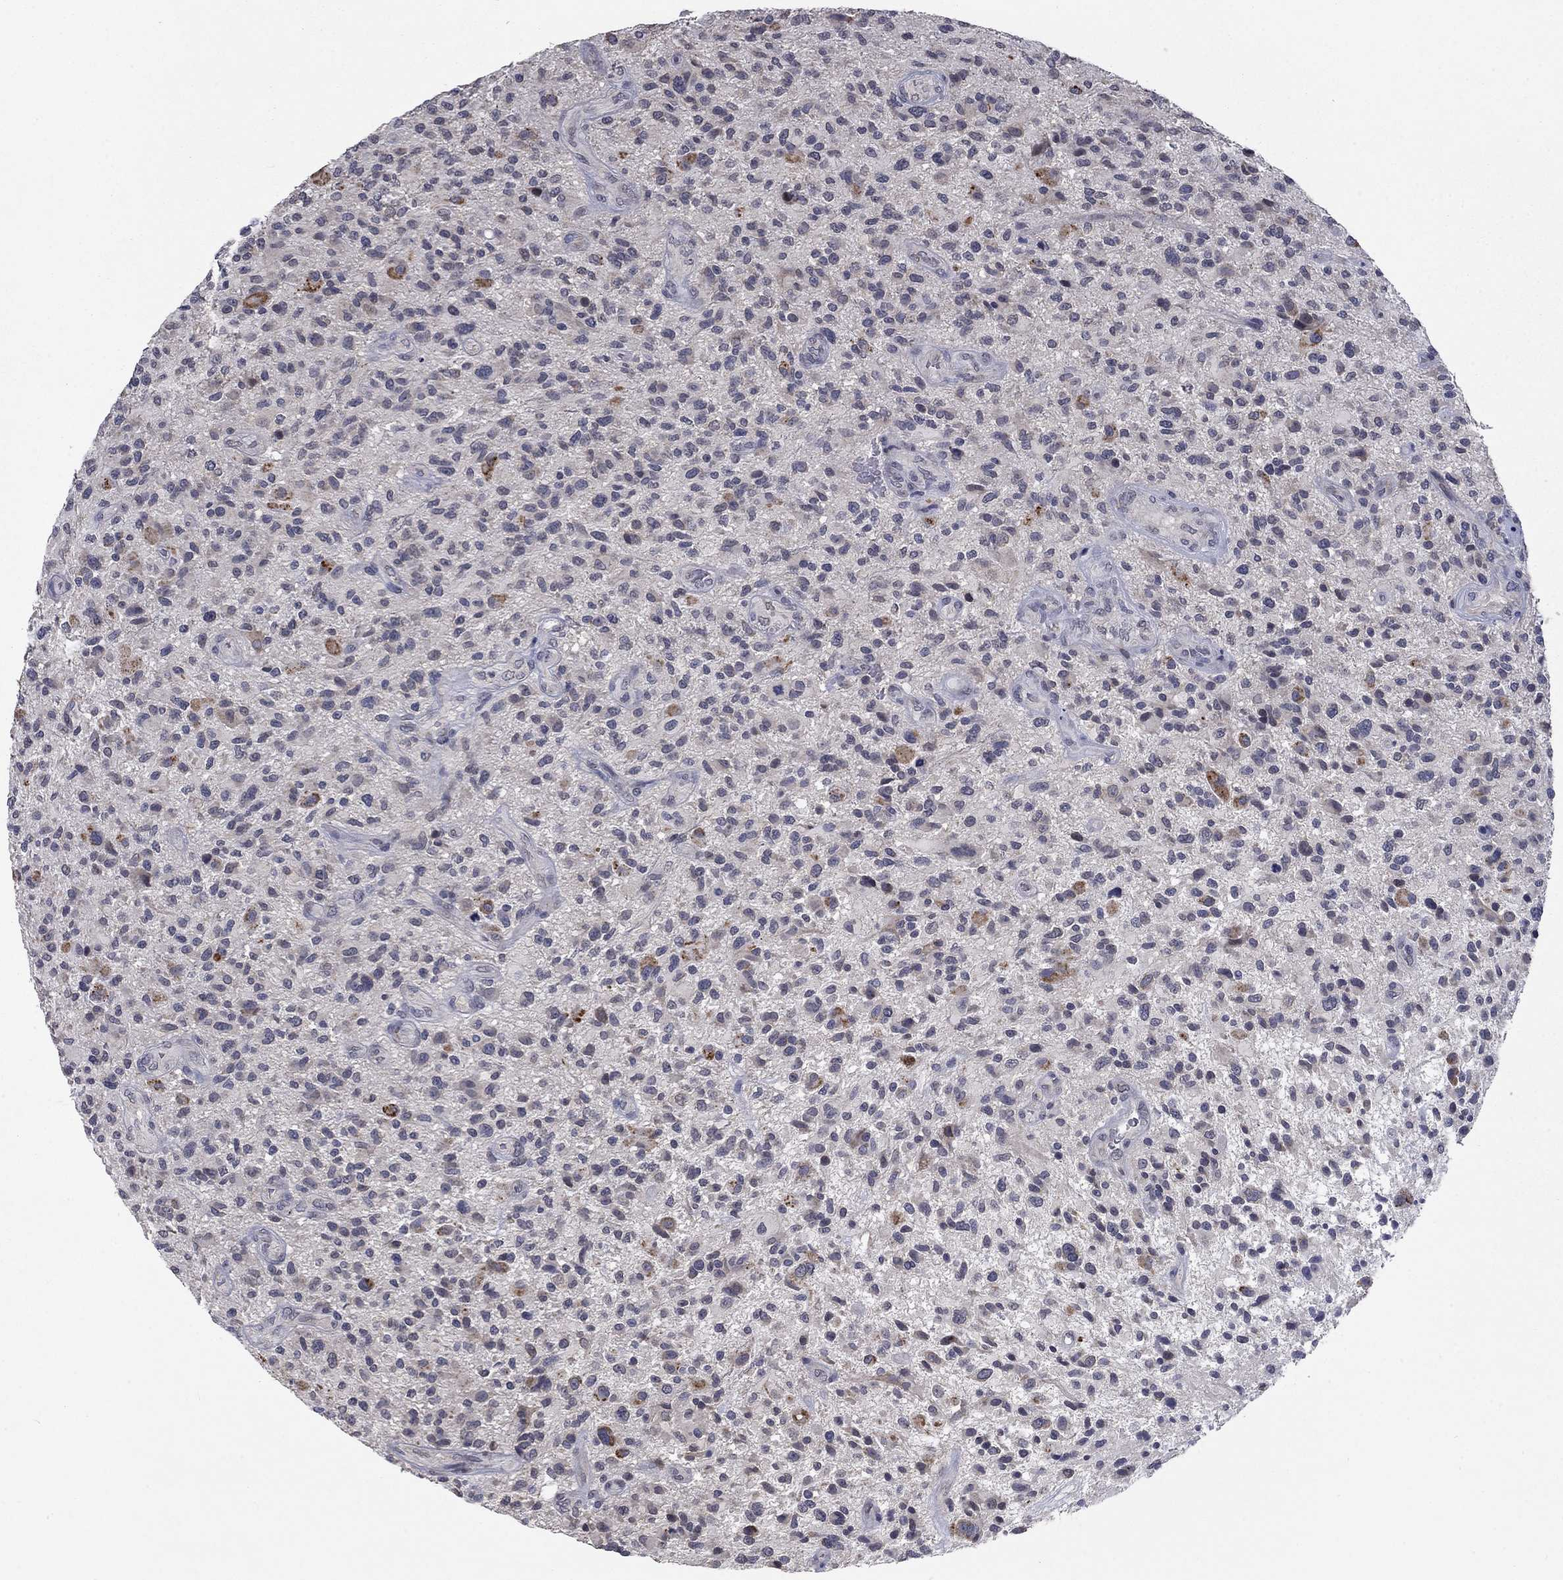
{"staining": {"intensity": "negative", "quantity": "none", "location": "none"}, "tissue": "glioma", "cell_type": "Tumor cells", "image_type": "cancer", "snomed": [{"axis": "morphology", "description": "Glioma, malignant, High grade"}, {"axis": "topography", "description": "Brain"}], "caption": "Immunohistochemistry of human glioma shows no expression in tumor cells.", "gene": "SPATA33", "patient": {"sex": "male", "age": 47}}